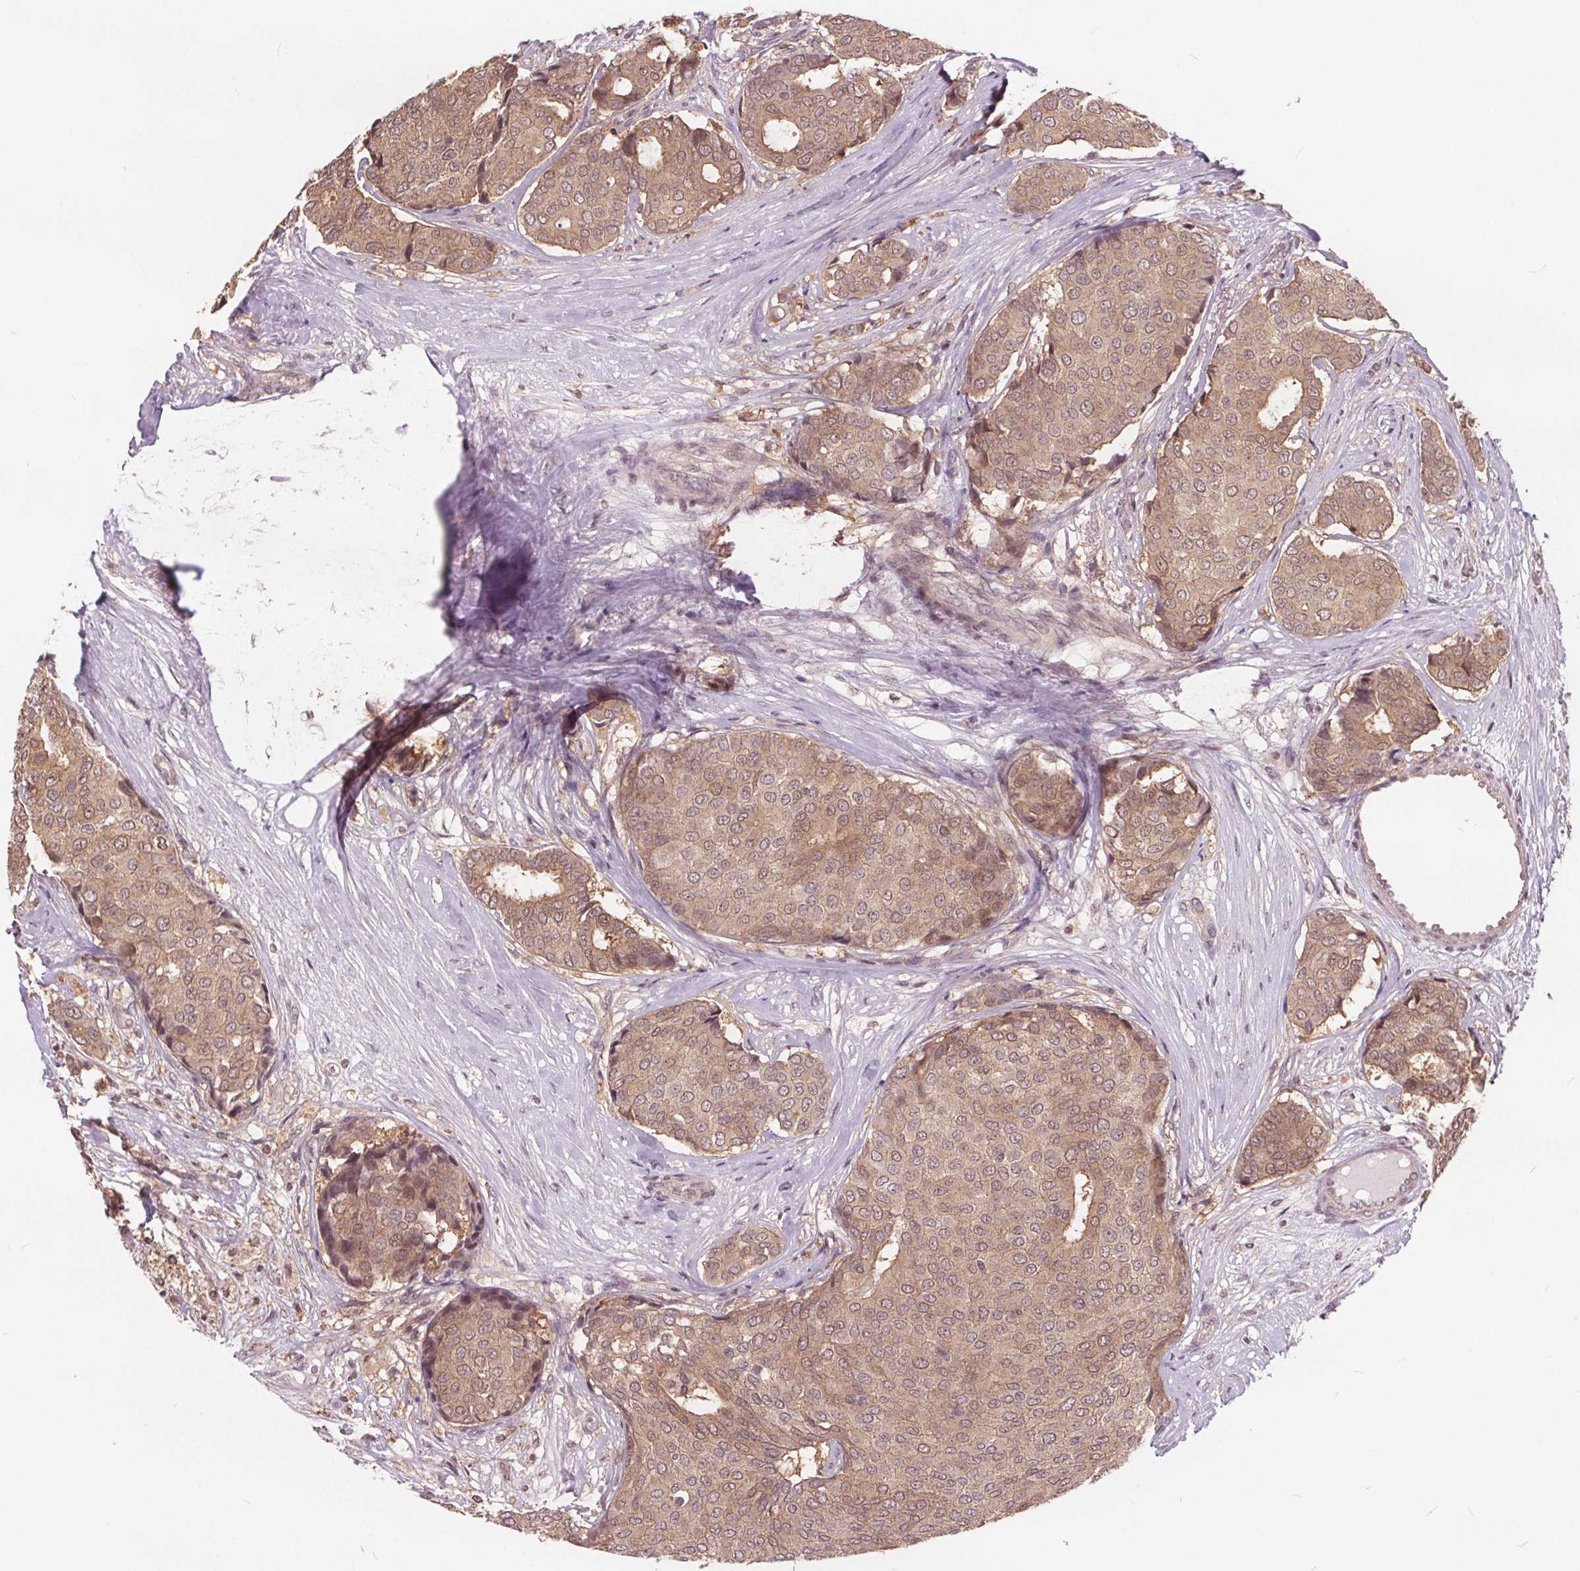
{"staining": {"intensity": "moderate", "quantity": ">75%", "location": "cytoplasmic/membranous"}, "tissue": "breast cancer", "cell_type": "Tumor cells", "image_type": "cancer", "snomed": [{"axis": "morphology", "description": "Duct carcinoma"}, {"axis": "topography", "description": "Breast"}], "caption": "Immunohistochemical staining of breast cancer (intraductal carcinoma) exhibits medium levels of moderate cytoplasmic/membranous positivity in about >75% of tumor cells.", "gene": "HIF1AN", "patient": {"sex": "female", "age": 75}}